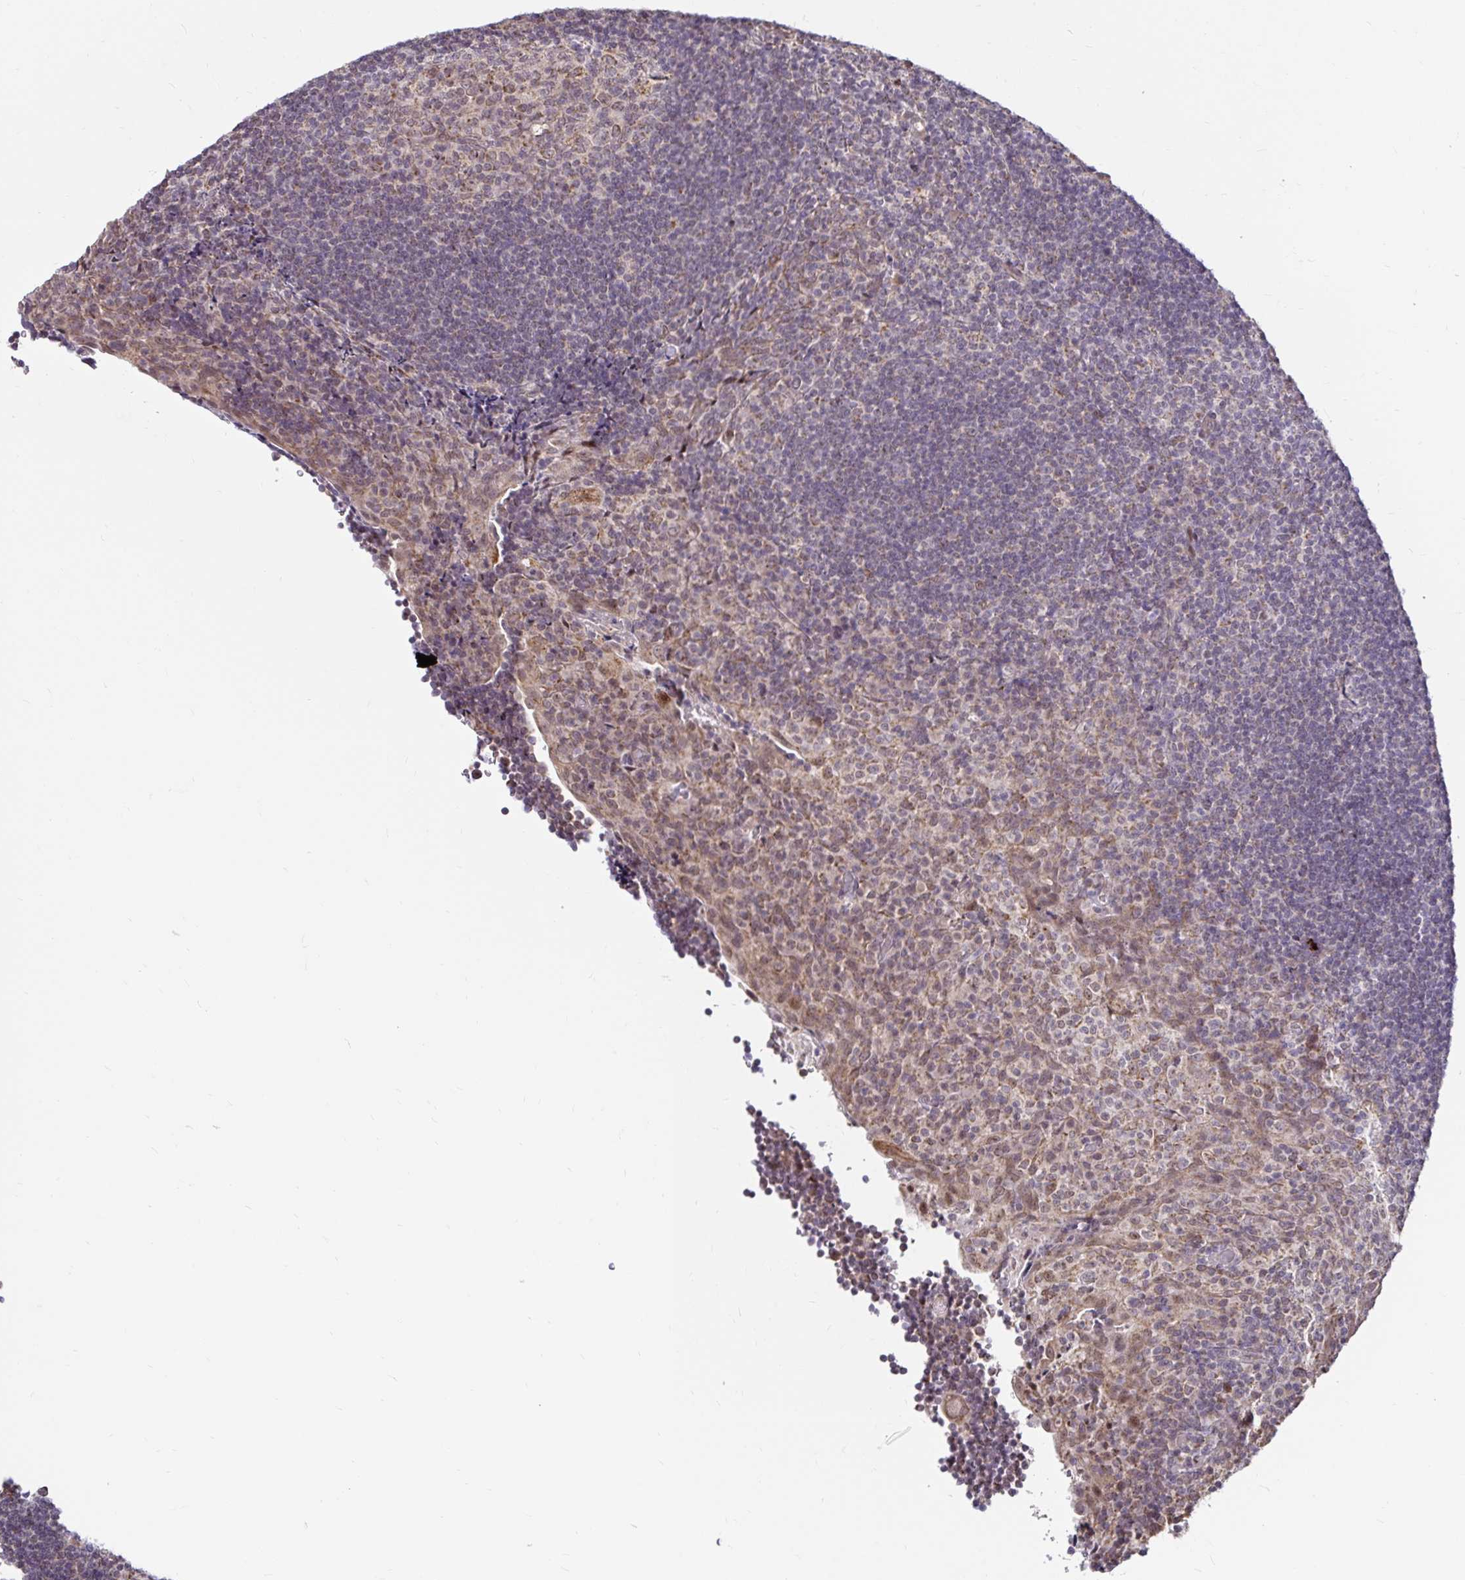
{"staining": {"intensity": "weak", "quantity": "25%-75%", "location": "cytoplasmic/membranous"}, "tissue": "tonsil", "cell_type": "Germinal center cells", "image_type": "normal", "snomed": [{"axis": "morphology", "description": "Normal tissue, NOS"}, {"axis": "topography", "description": "Tonsil"}], "caption": "Immunohistochemistry staining of unremarkable tonsil, which exhibits low levels of weak cytoplasmic/membranous staining in about 25%-75% of germinal center cells indicating weak cytoplasmic/membranous protein positivity. The staining was performed using DAB (3,3'-diaminobenzidine) (brown) for protein detection and nuclei were counterstained in hematoxylin (blue).", "gene": "TIMM50", "patient": {"sex": "male", "age": 17}}